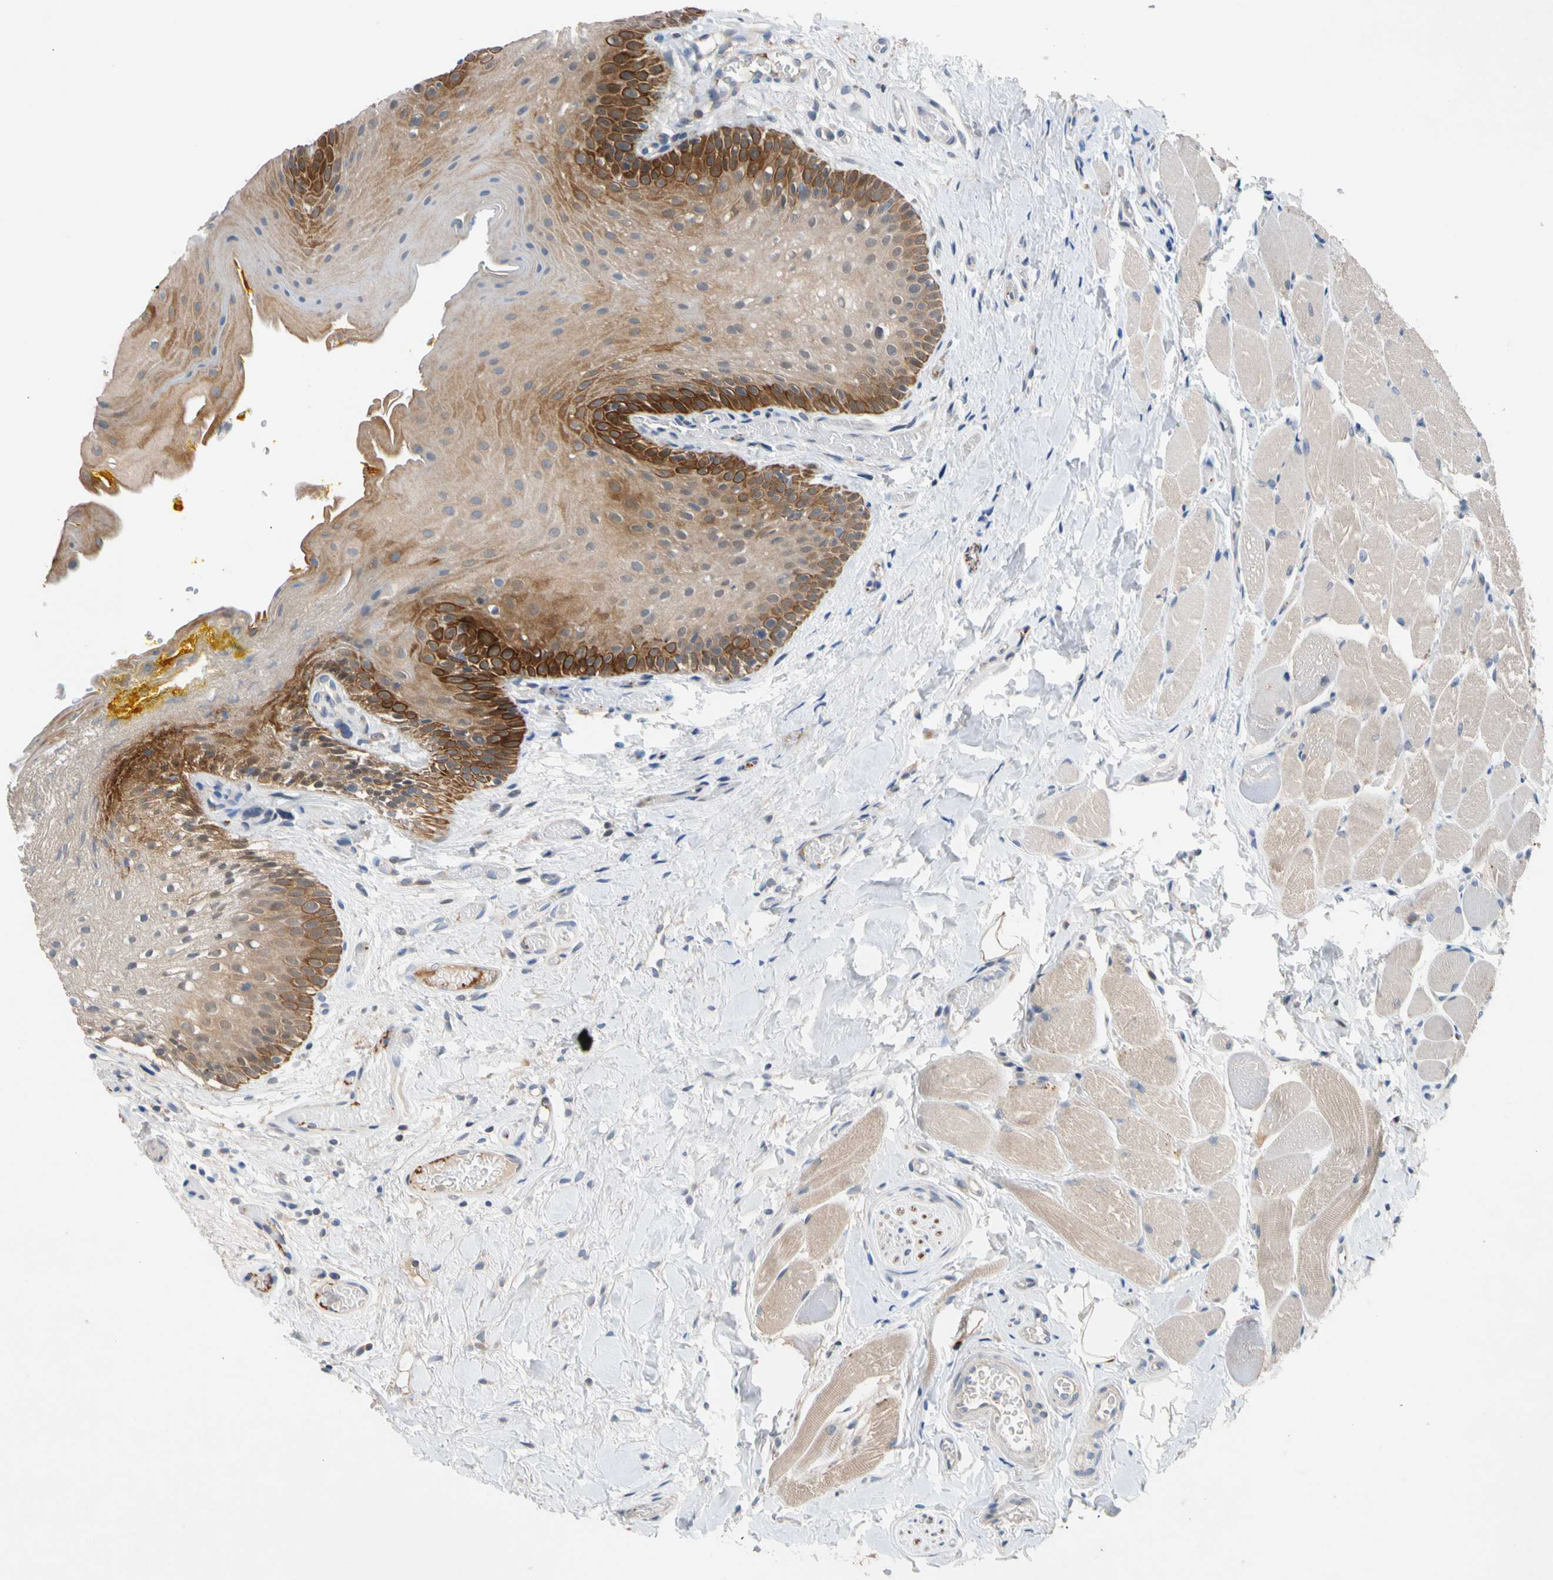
{"staining": {"intensity": "strong", "quantity": "<25%", "location": "cytoplasmic/membranous"}, "tissue": "oral mucosa", "cell_type": "Squamous epithelial cells", "image_type": "normal", "snomed": [{"axis": "morphology", "description": "Normal tissue, NOS"}, {"axis": "topography", "description": "Oral tissue"}], "caption": "Protein expression analysis of normal oral mucosa displays strong cytoplasmic/membranous staining in about <25% of squamous epithelial cells.", "gene": "CNST", "patient": {"sex": "male", "age": 54}}